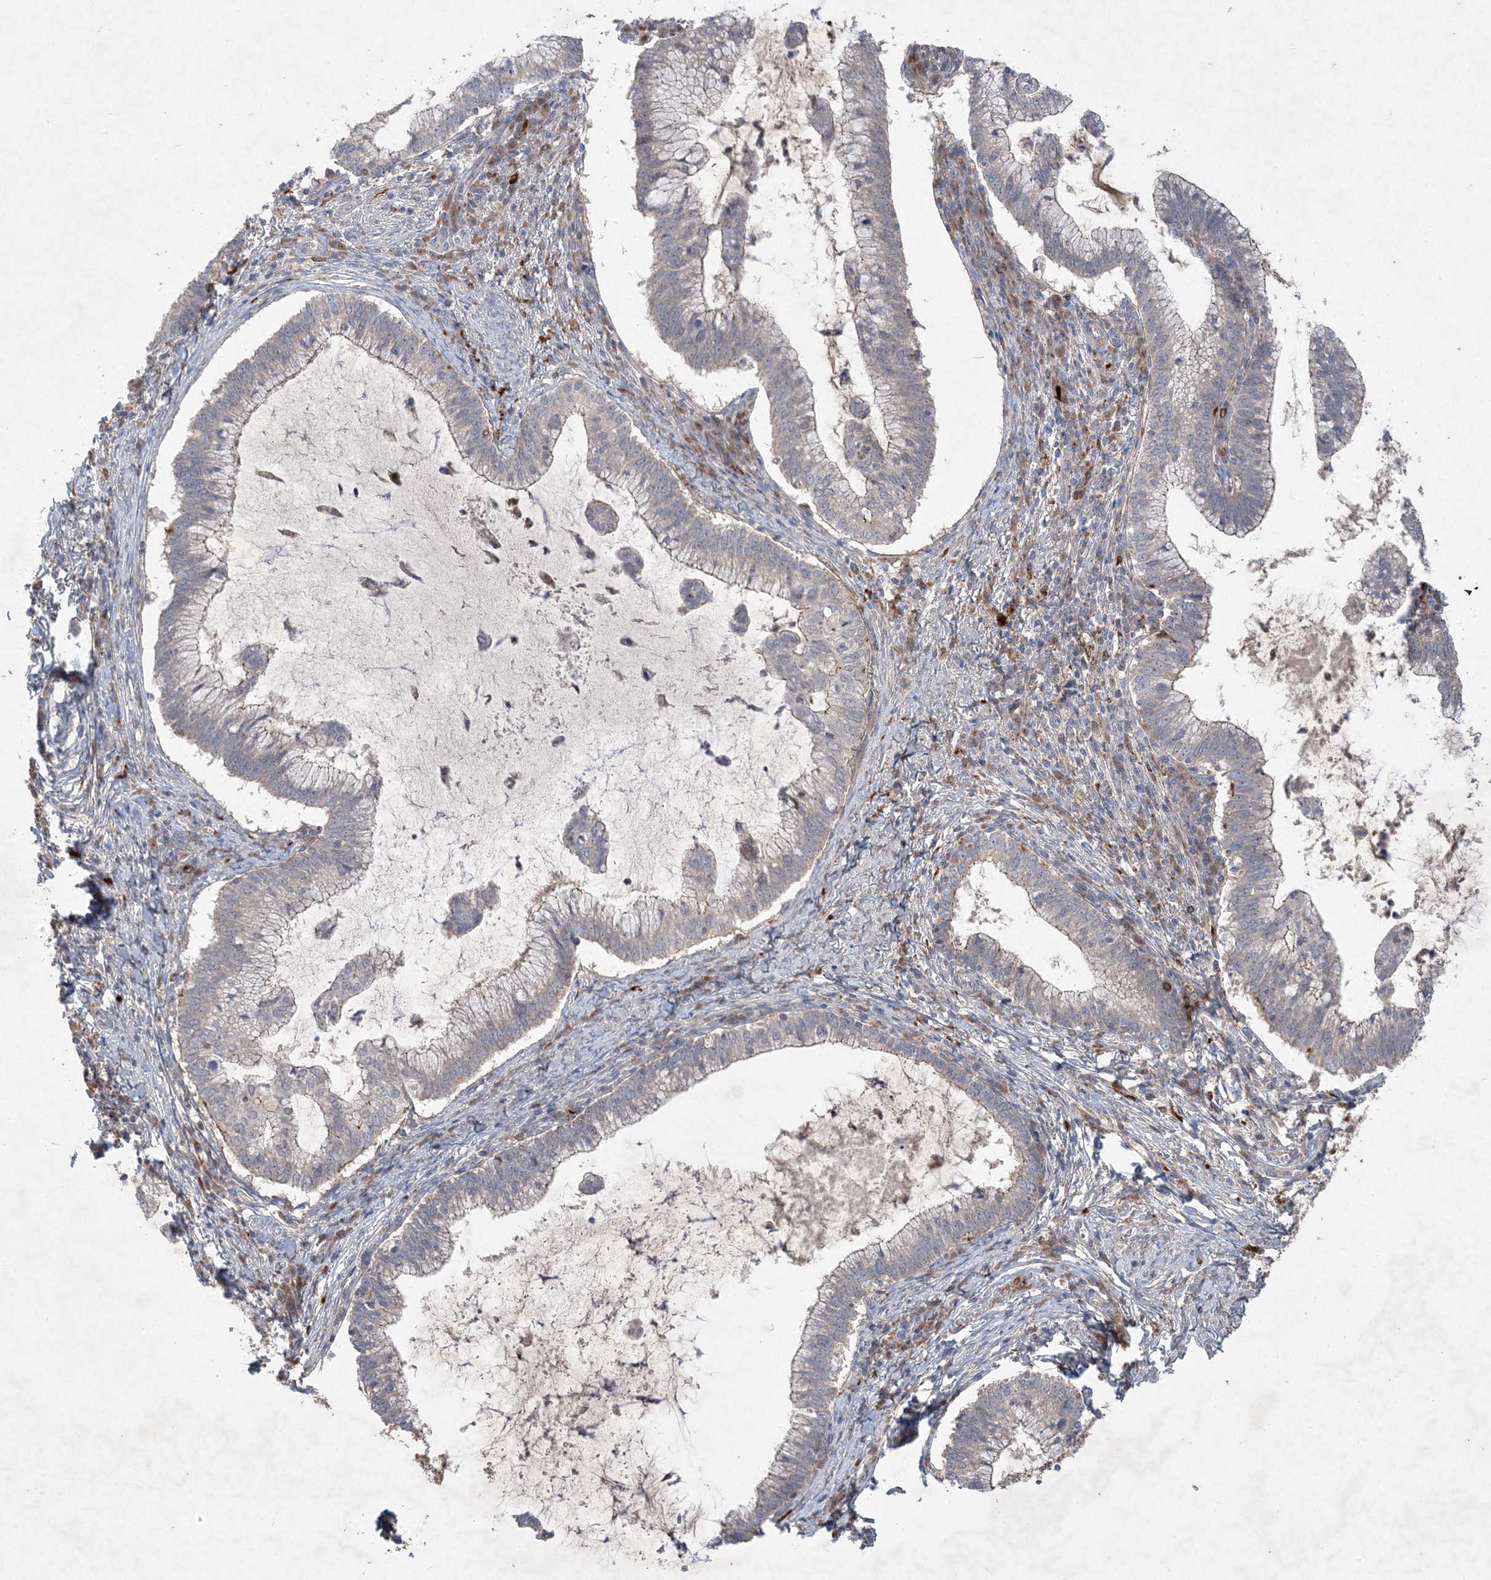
{"staining": {"intensity": "weak", "quantity": "<25%", "location": "cytoplasmic/membranous"}, "tissue": "cervical cancer", "cell_type": "Tumor cells", "image_type": "cancer", "snomed": [{"axis": "morphology", "description": "Adenocarcinoma, NOS"}, {"axis": "topography", "description": "Cervix"}], "caption": "Cervical adenocarcinoma was stained to show a protein in brown. There is no significant staining in tumor cells.", "gene": "MASP2", "patient": {"sex": "female", "age": 36}}